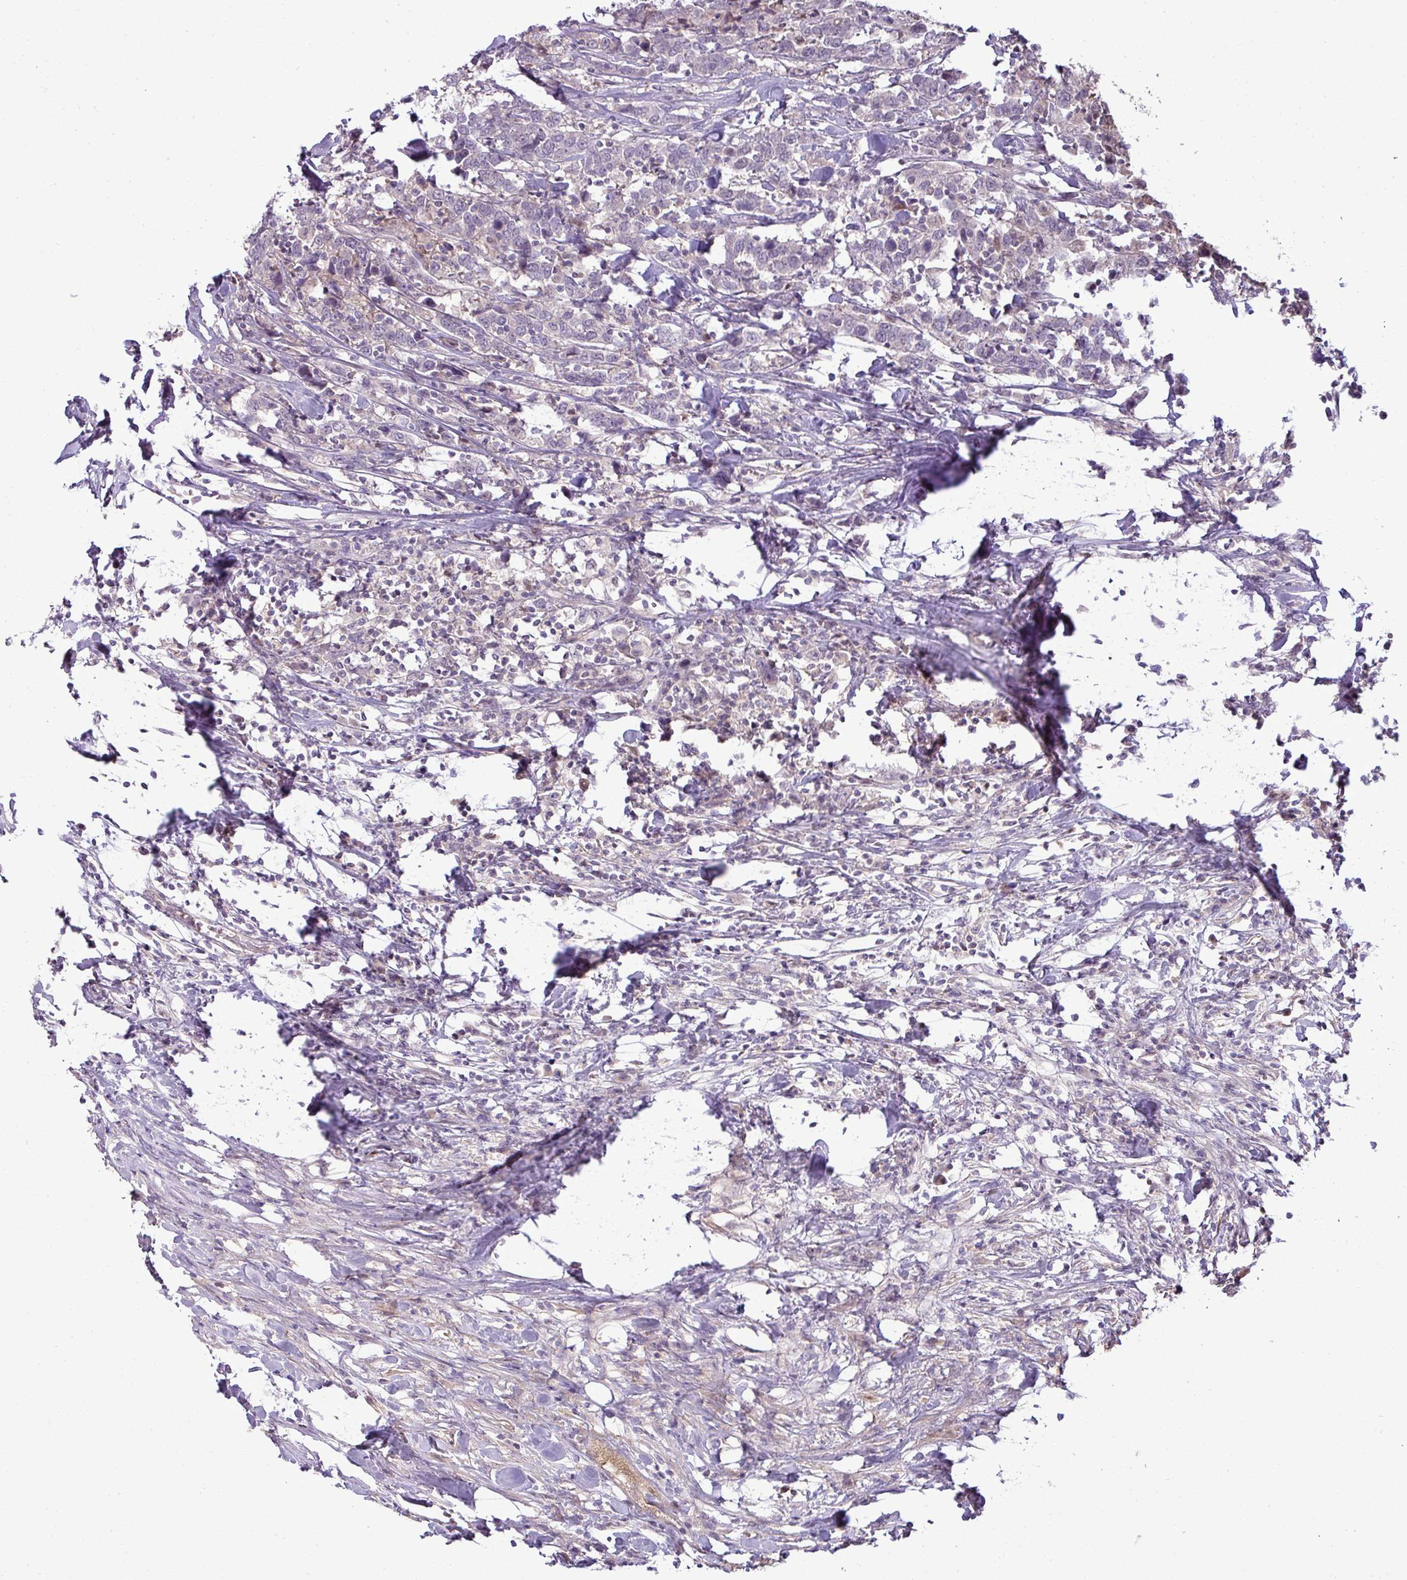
{"staining": {"intensity": "negative", "quantity": "none", "location": "none"}, "tissue": "urothelial cancer", "cell_type": "Tumor cells", "image_type": "cancer", "snomed": [{"axis": "morphology", "description": "Urothelial carcinoma, High grade"}, {"axis": "topography", "description": "Urinary bladder"}], "caption": "An immunohistochemistry photomicrograph of urothelial cancer is shown. There is no staining in tumor cells of urothelial cancer.", "gene": "APOM", "patient": {"sex": "male", "age": 61}}